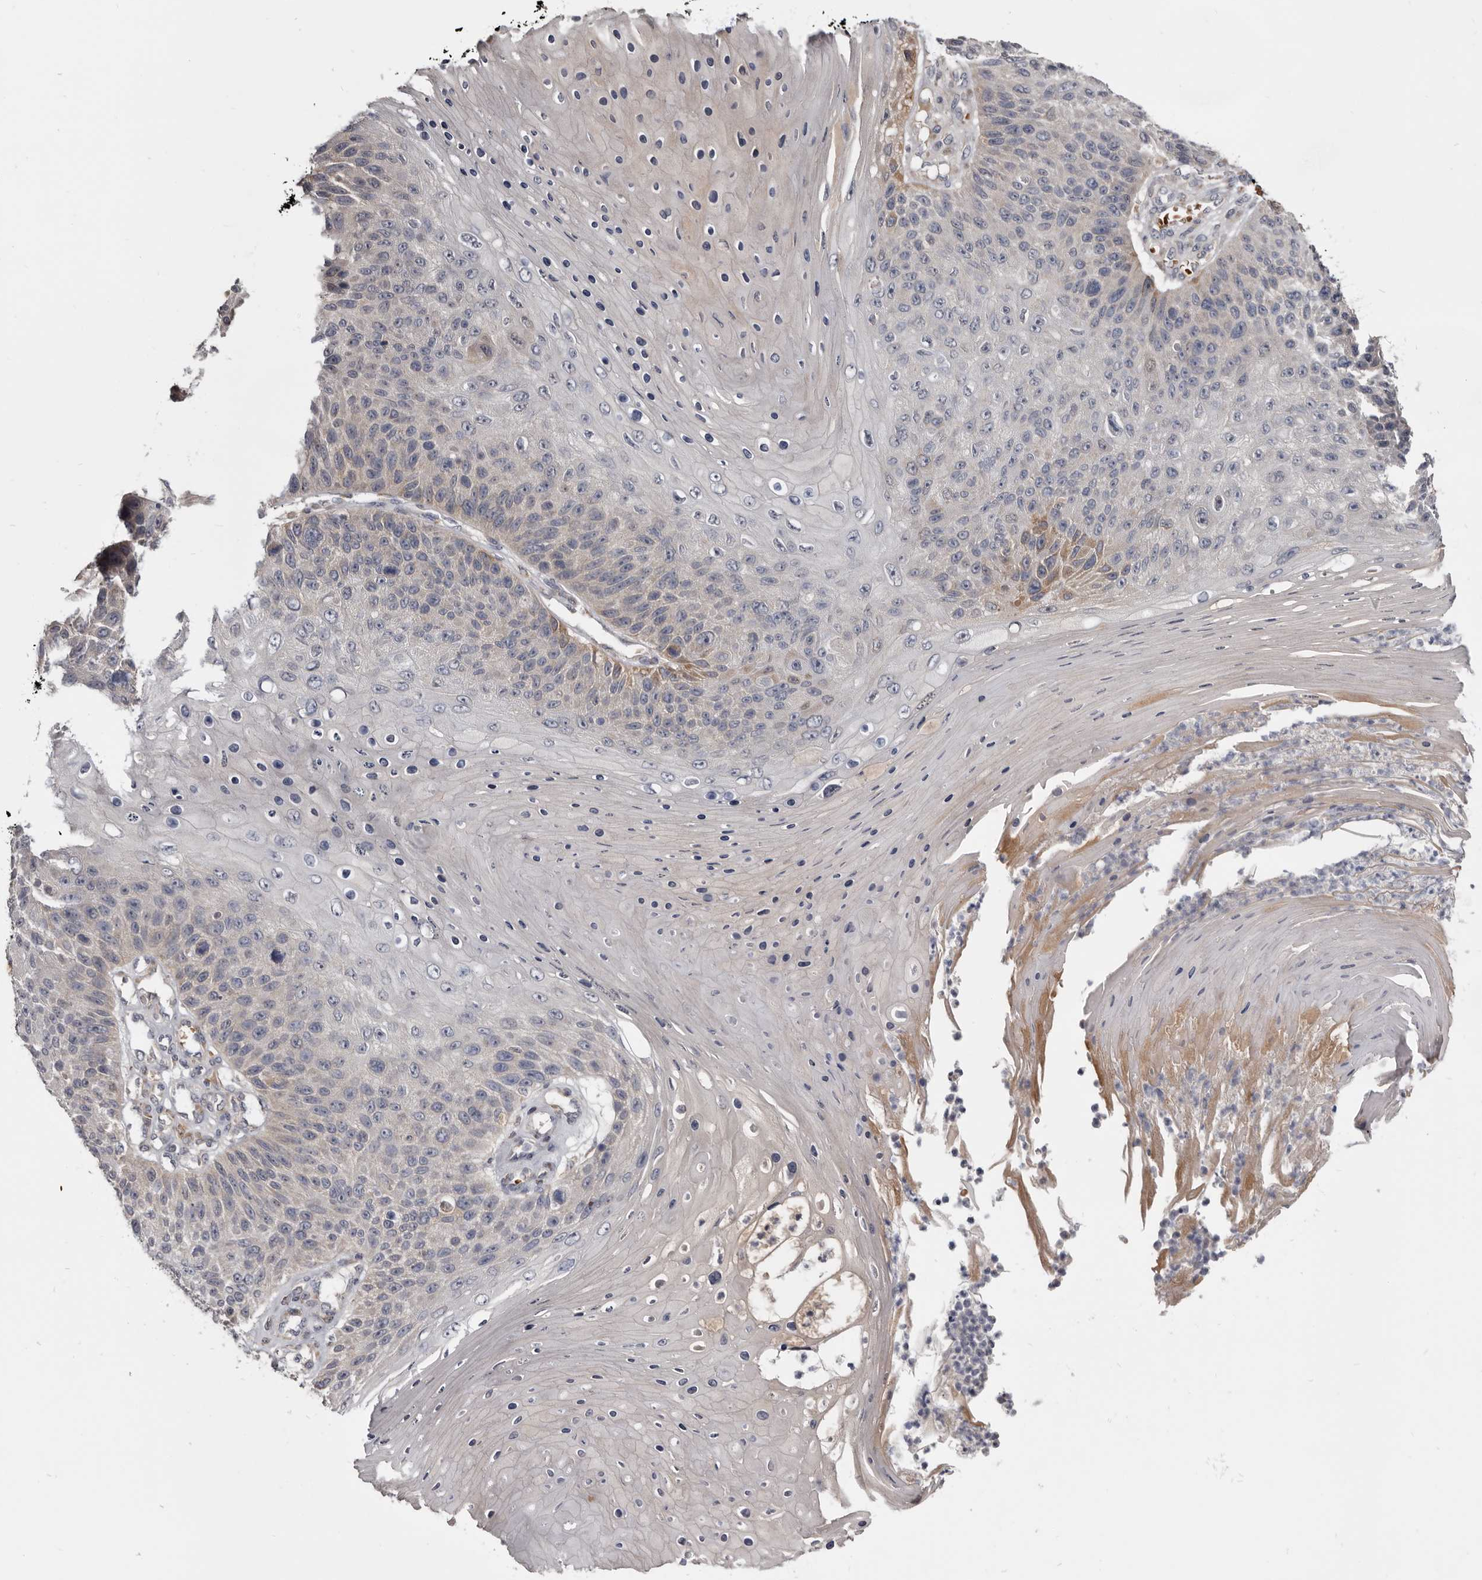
{"staining": {"intensity": "weak", "quantity": "<25%", "location": "cytoplasmic/membranous"}, "tissue": "skin cancer", "cell_type": "Tumor cells", "image_type": "cancer", "snomed": [{"axis": "morphology", "description": "Squamous cell carcinoma, NOS"}, {"axis": "topography", "description": "Skin"}], "caption": "This is a micrograph of immunohistochemistry staining of skin cancer, which shows no expression in tumor cells.", "gene": "NENF", "patient": {"sex": "female", "age": 88}}